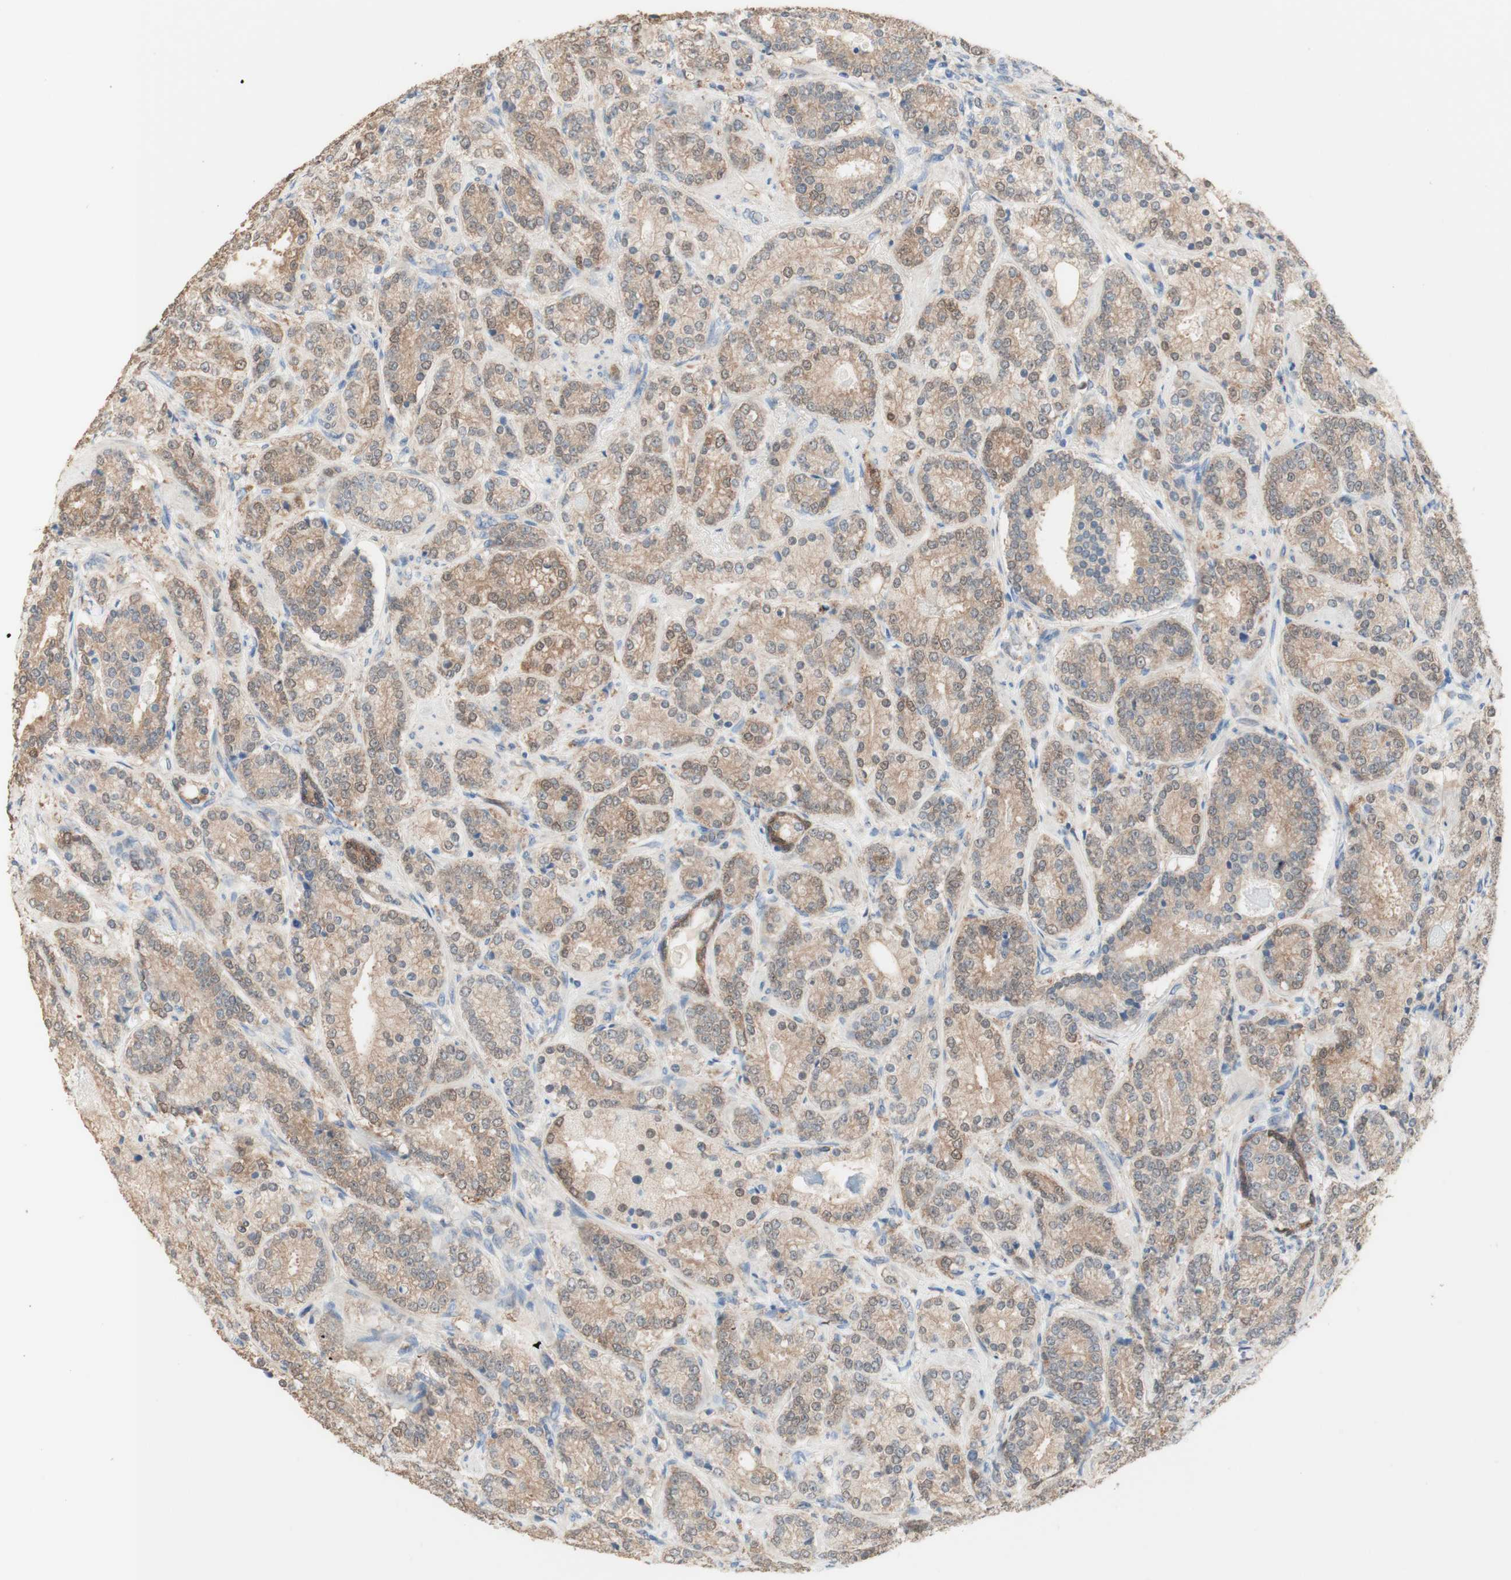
{"staining": {"intensity": "moderate", "quantity": ">75%", "location": "cytoplasmic/membranous"}, "tissue": "prostate cancer", "cell_type": "Tumor cells", "image_type": "cancer", "snomed": [{"axis": "morphology", "description": "Adenocarcinoma, High grade"}, {"axis": "topography", "description": "Prostate"}], "caption": "Immunohistochemical staining of human prostate adenocarcinoma (high-grade) exhibits moderate cytoplasmic/membranous protein expression in about >75% of tumor cells.", "gene": "COMT", "patient": {"sex": "male", "age": 61}}